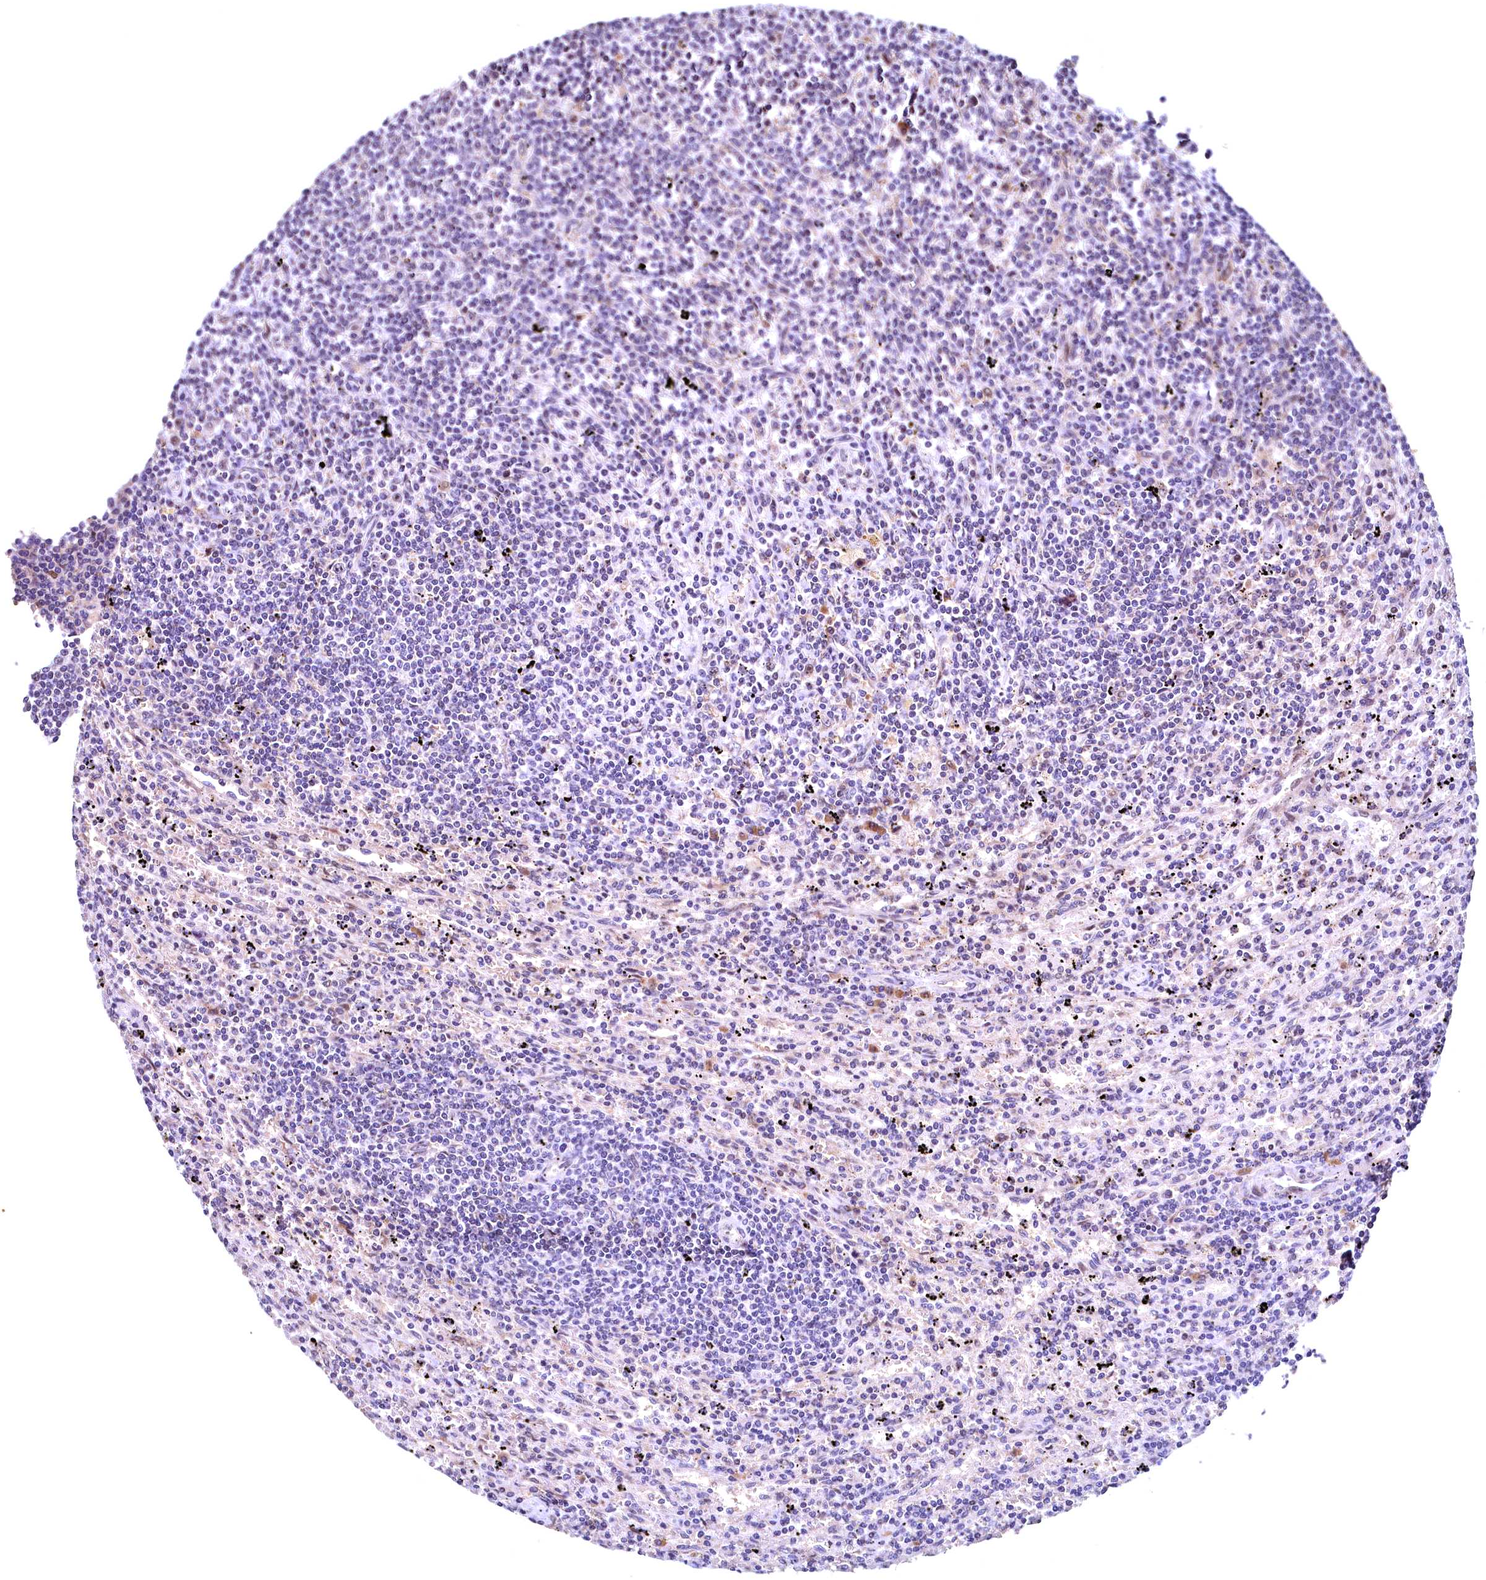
{"staining": {"intensity": "negative", "quantity": "none", "location": "none"}, "tissue": "lymphoma", "cell_type": "Tumor cells", "image_type": "cancer", "snomed": [{"axis": "morphology", "description": "Malignant lymphoma, non-Hodgkin's type, Low grade"}, {"axis": "topography", "description": "Spleen"}], "caption": "High magnification brightfield microscopy of lymphoma stained with DAB (3,3'-diaminobenzidine) (brown) and counterstained with hematoxylin (blue): tumor cells show no significant positivity.", "gene": "LATS2", "patient": {"sex": "male", "age": 76}}